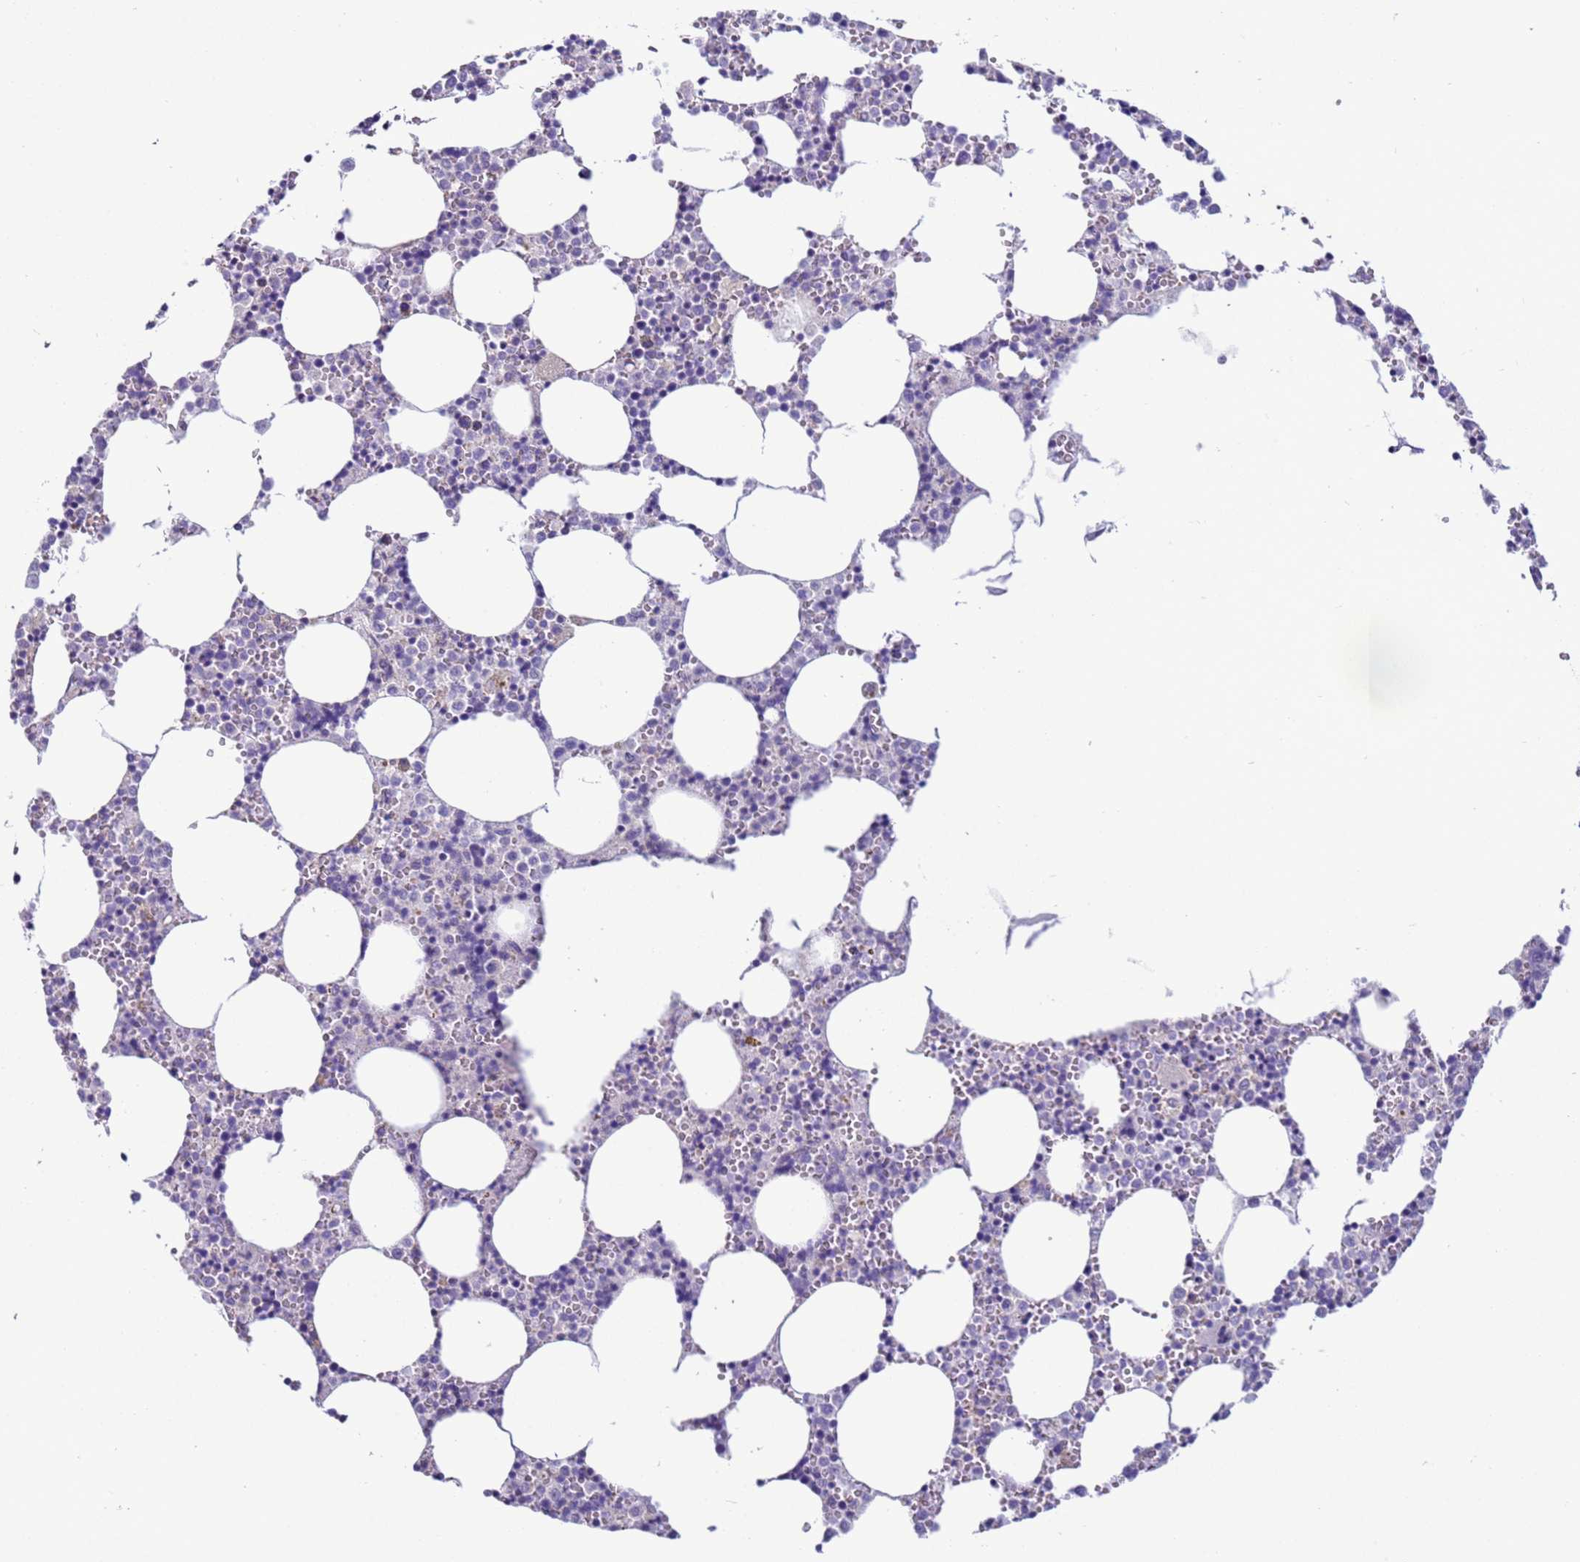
{"staining": {"intensity": "negative", "quantity": "none", "location": "none"}, "tissue": "bone marrow", "cell_type": "Hematopoietic cells", "image_type": "normal", "snomed": [{"axis": "morphology", "description": "Normal tissue, NOS"}, {"axis": "topography", "description": "Bone marrow"}], "caption": "Immunohistochemistry of unremarkable bone marrow displays no positivity in hematopoietic cells.", "gene": "HPCAL1", "patient": {"sex": "female", "age": 64}}